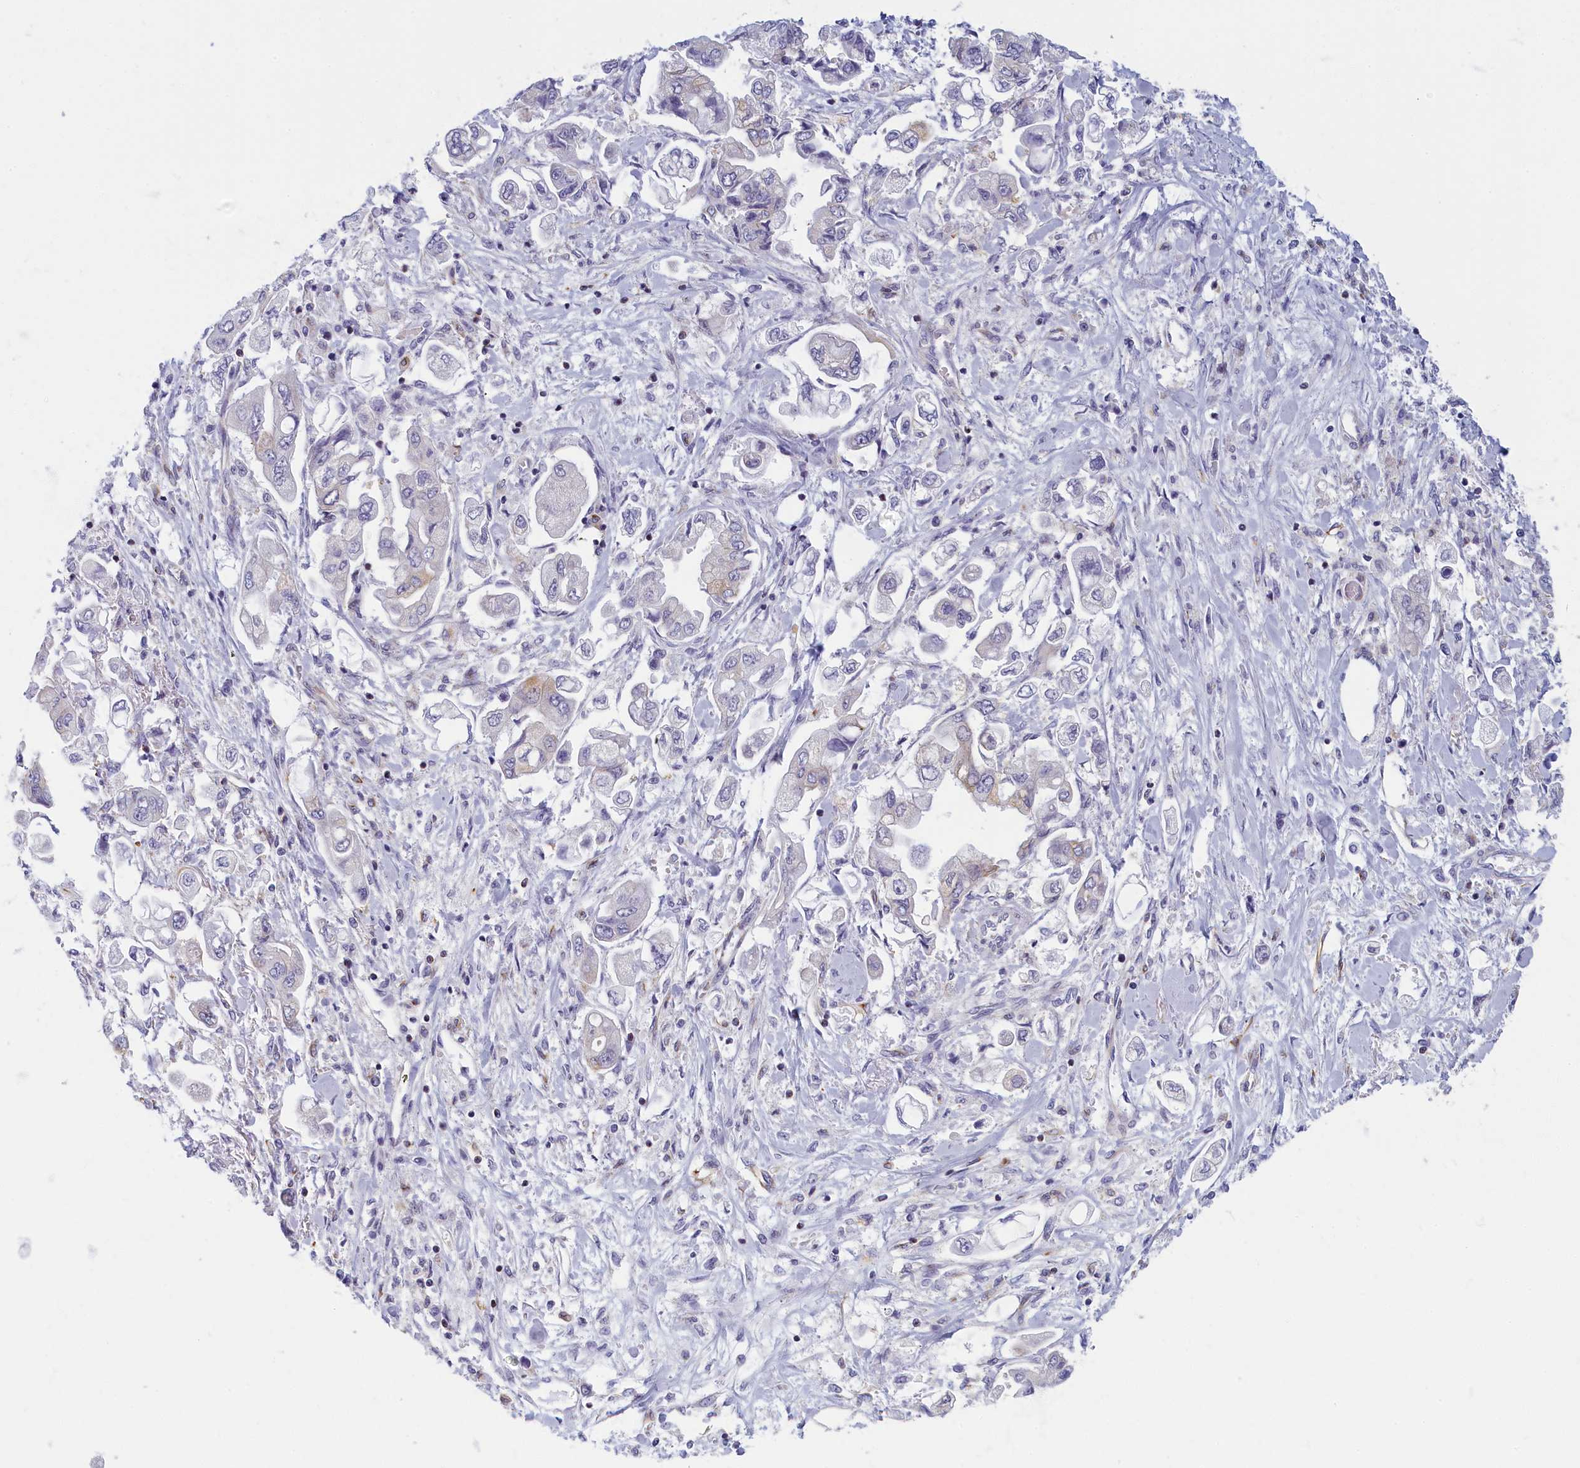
{"staining": {"intensity": "moderate", "quantity": "<25%", "location": "cytoplasmic/membranous"}, "tissue": "stomach cancer", "cell_type": "Tumor cells", "image_type": "cancer", "snomed": [{"axis": "morphology", "description": "Adenocarcinoma, NOS"}, {"axis": "topography", "description": "Stomach"}], "caption": "The photomicrograph shows immunohistochemical staining of stomach cancer. There is moderate cytoplasmic/membranous positivity is seen in about <25% of tumor cells.", "gene": "NOL10", "patient": {"sex": "male", "age": 62}}